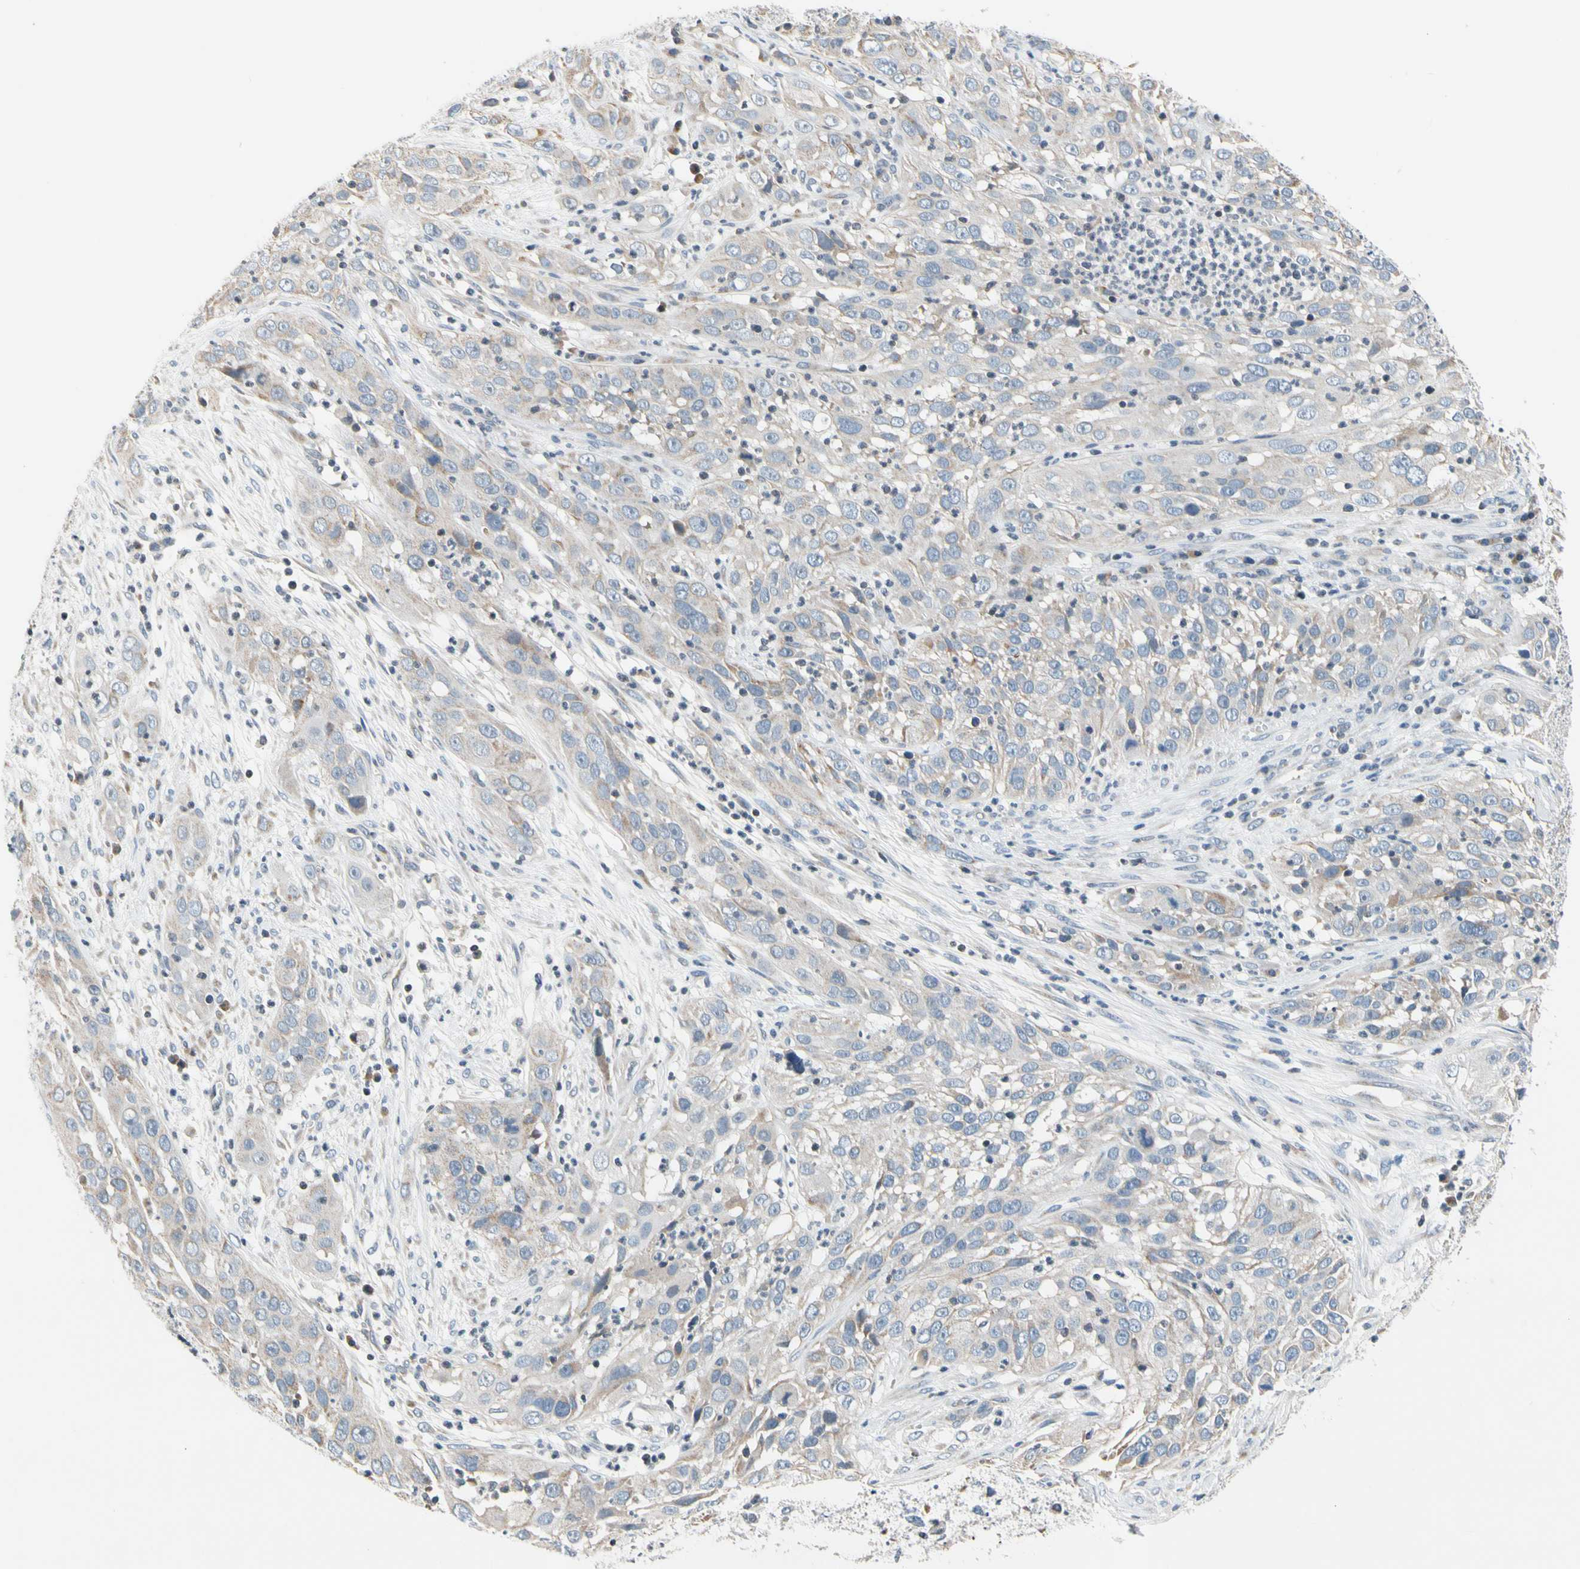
{"staining": {"intensity": "negative", "quantity": "none", "location": "none"}, "tissue": "cervical cancer", "cell_type": "Tumor cells", "image_type": "cancer", "snomed": [{"axis": "morphology", "description": "Squamous cell carcinoma, NOS"}, {"axis": "topography", "description": "Cervix"}], "caption": "Squamous cell carcinoma (cervical) was stained to show a protein in brown. There is no significant expression in tumor cells.", "gene": "SOX30", "patient": {"sex": "female", "age": 32}}